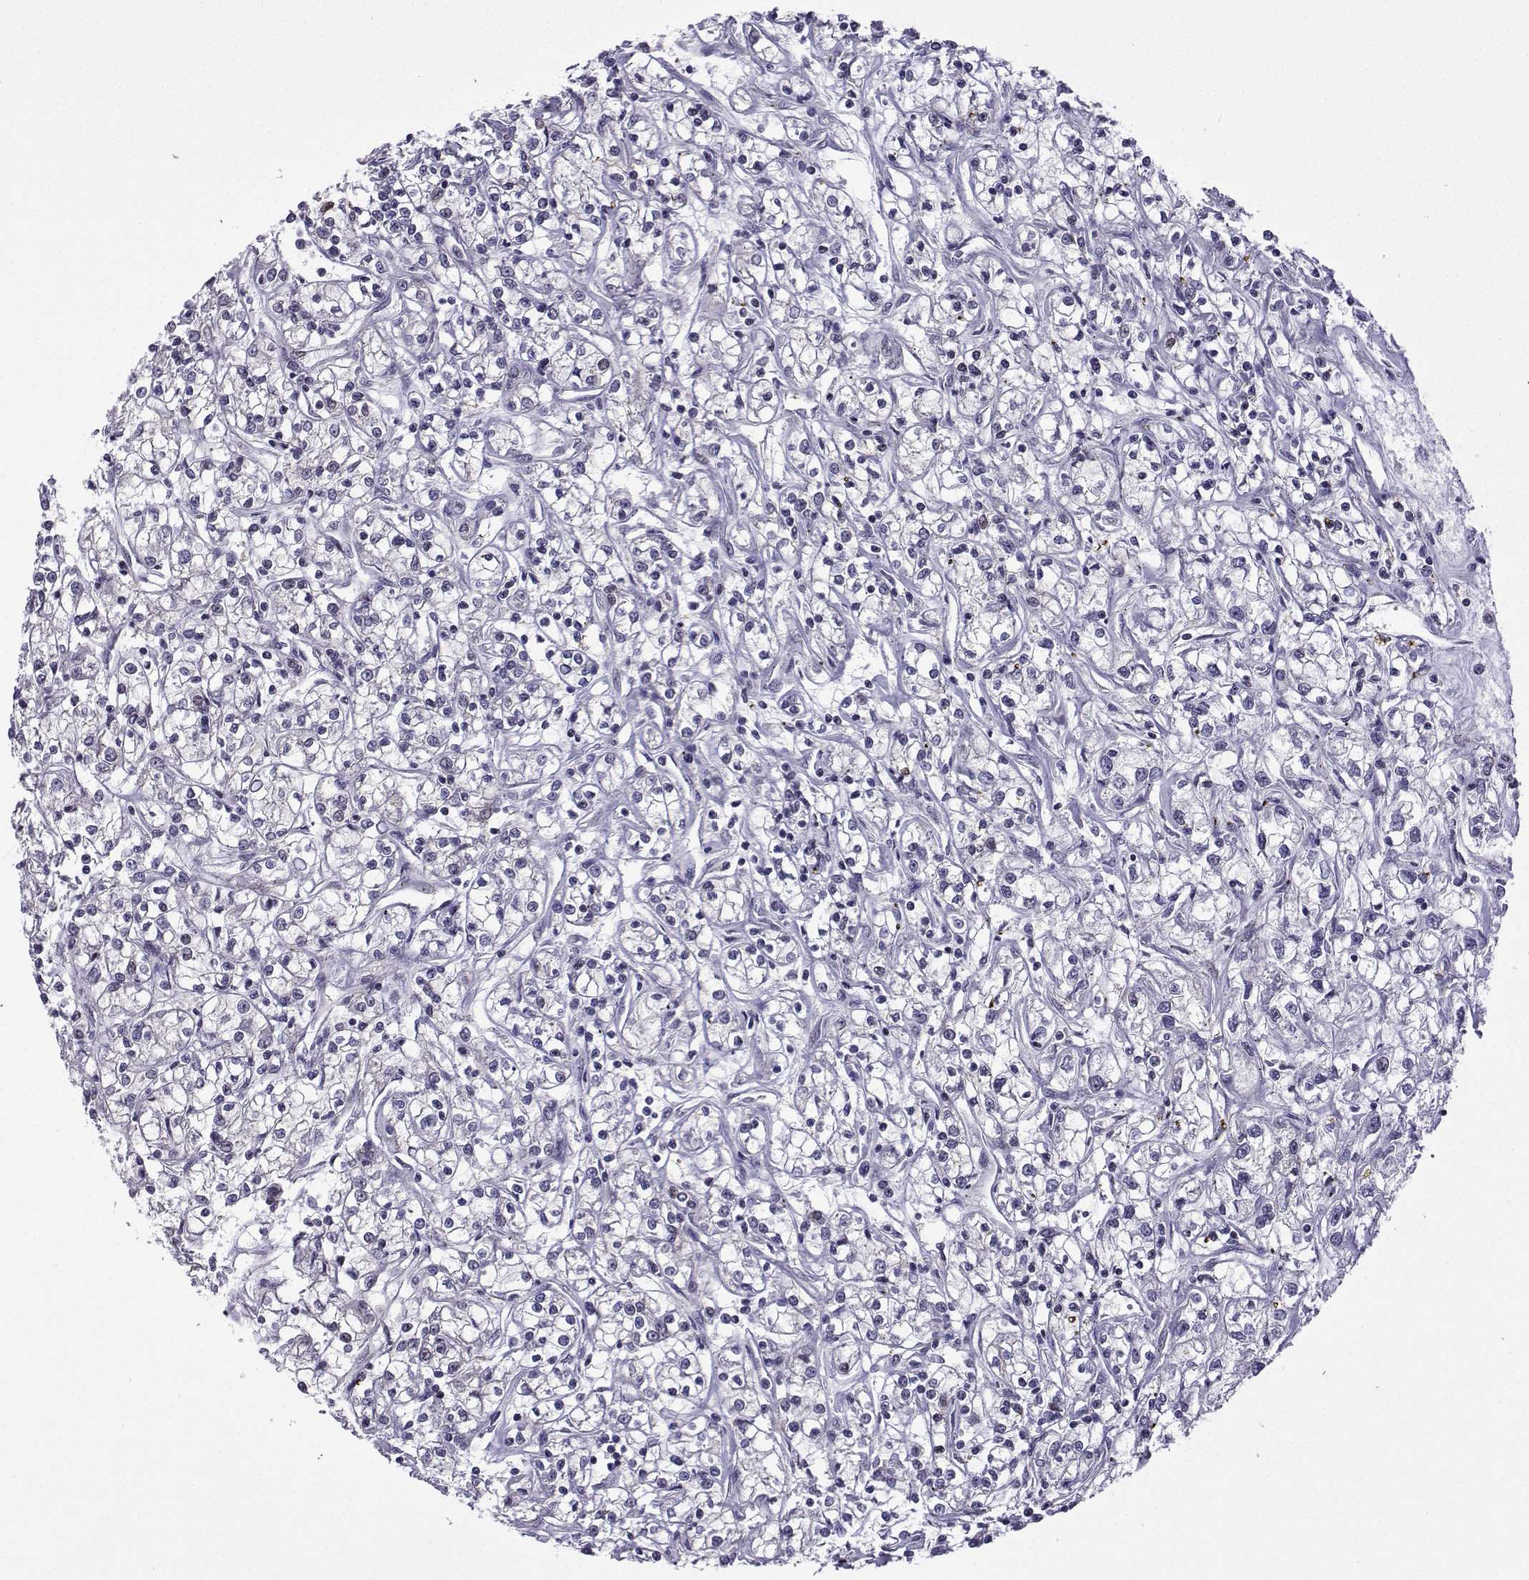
{"staining": {"intensity": "negative", "quantity": "none", "location": "none"}, "tissue": "renal cancer", "cell_type": "Tumor cells", "image_type": "cancer", "snomed": [{"axis": "morphology", "description": "Adenocarcinoma, NOS"}, {"axis": "topography", "description": "Kidney"}], "caption": "Tumor cells are negative for brown protein staining in renal cancer (adenocarcinoma). (DAB immunohistochemistry, high magnification).", "gene": "FGF3", "patient": {"sex": "female", "age": 59}}